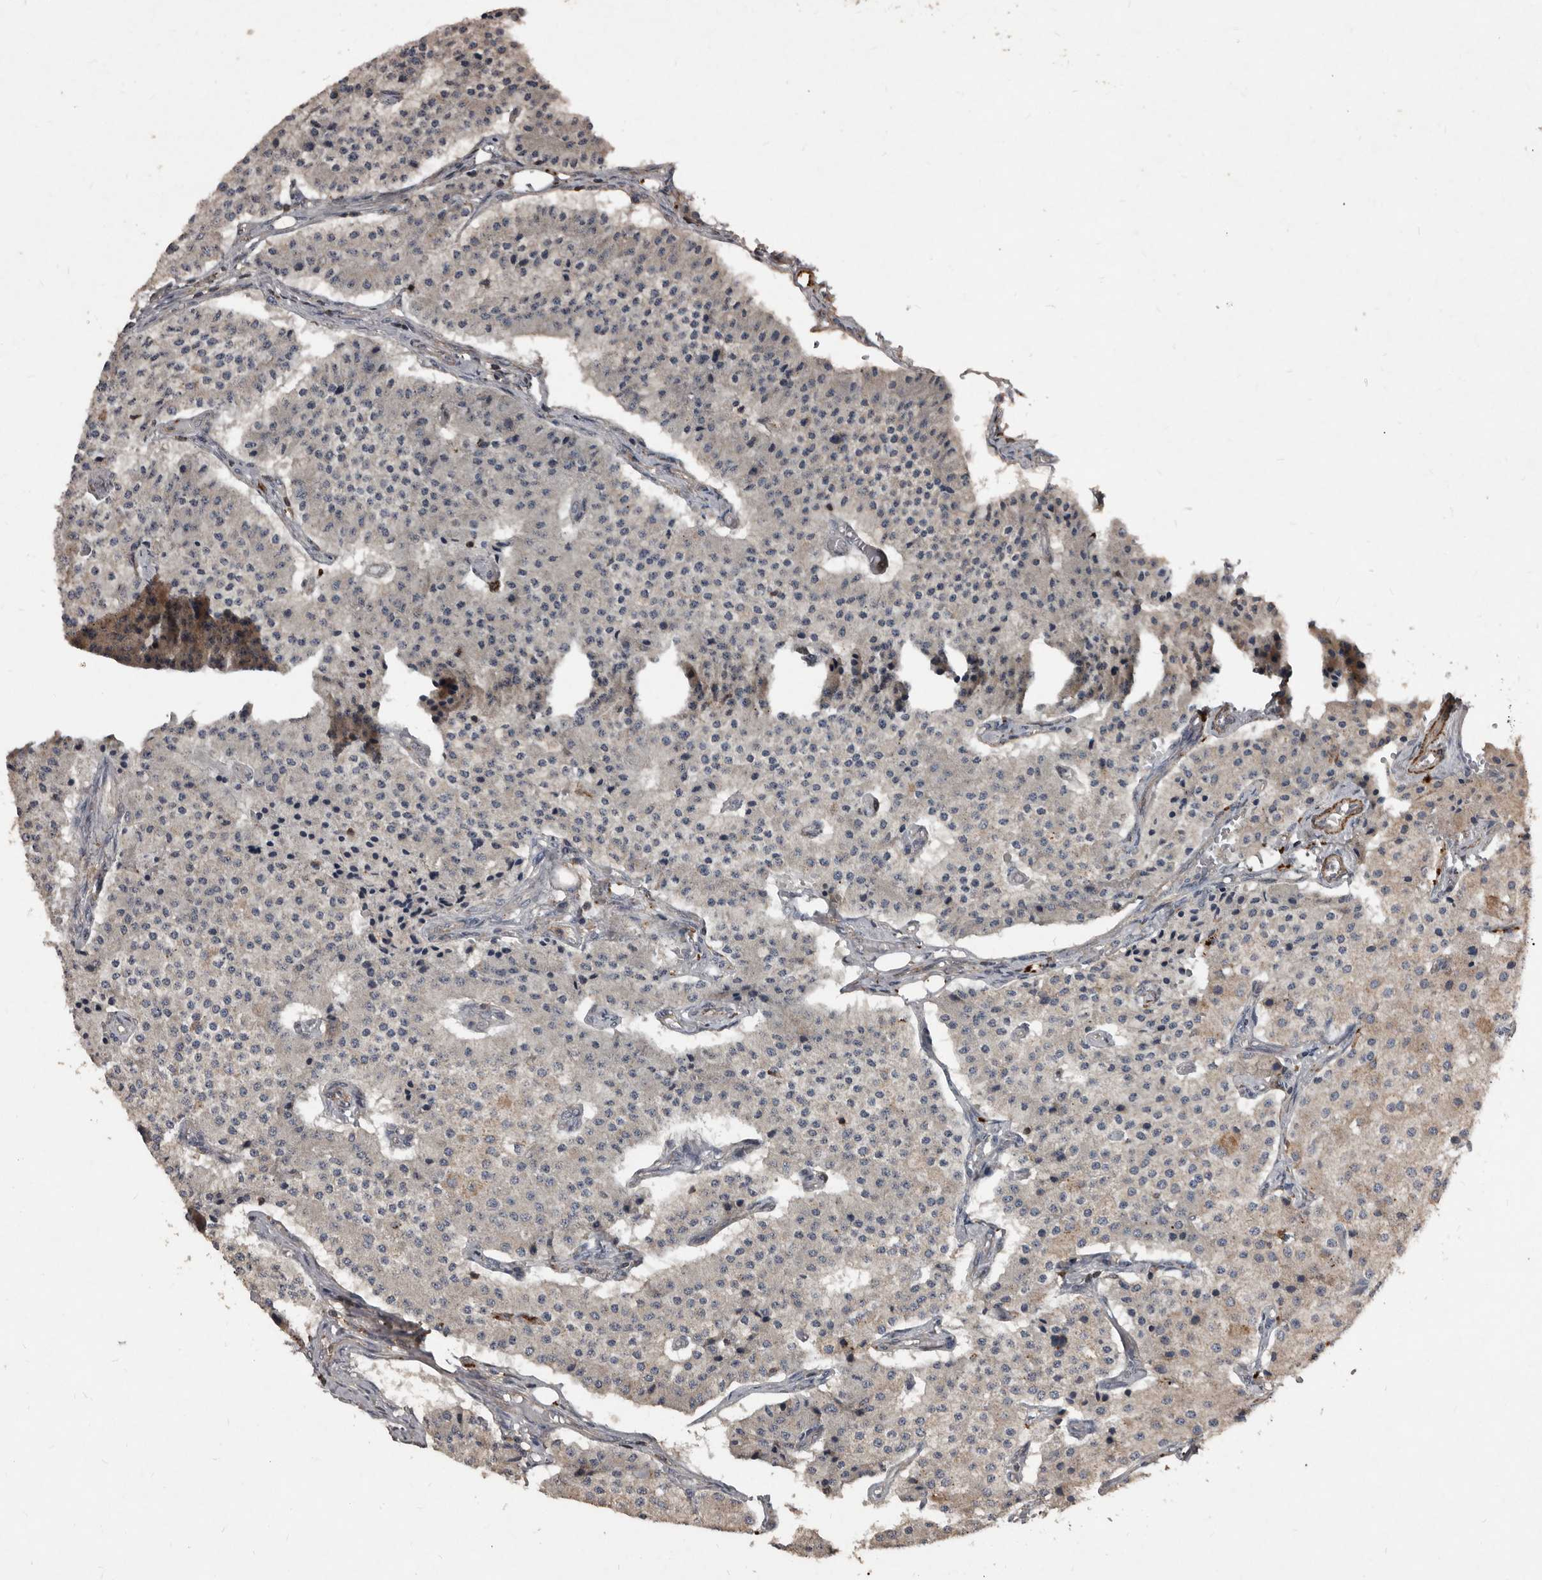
{"staining": {"intensity": "weak", "quantity": "<25%", "location": "cytoplasmic/membranous"}, "tissue": "carcinoid", "cell_type": "Tumor cells", "image_type": "cancer", "snomed": [{"axis": "morphology", "description": "Carcinoid, malignant, NOS"}, {"axis": "topography", "description": "Colon"}], "caption": "Immunohistochemistry (IHC) of malignant carcinoid exhibits no staining in tumor cells.", "gene": "GREB1", "patient": {"sex": "female", "age": 52}}